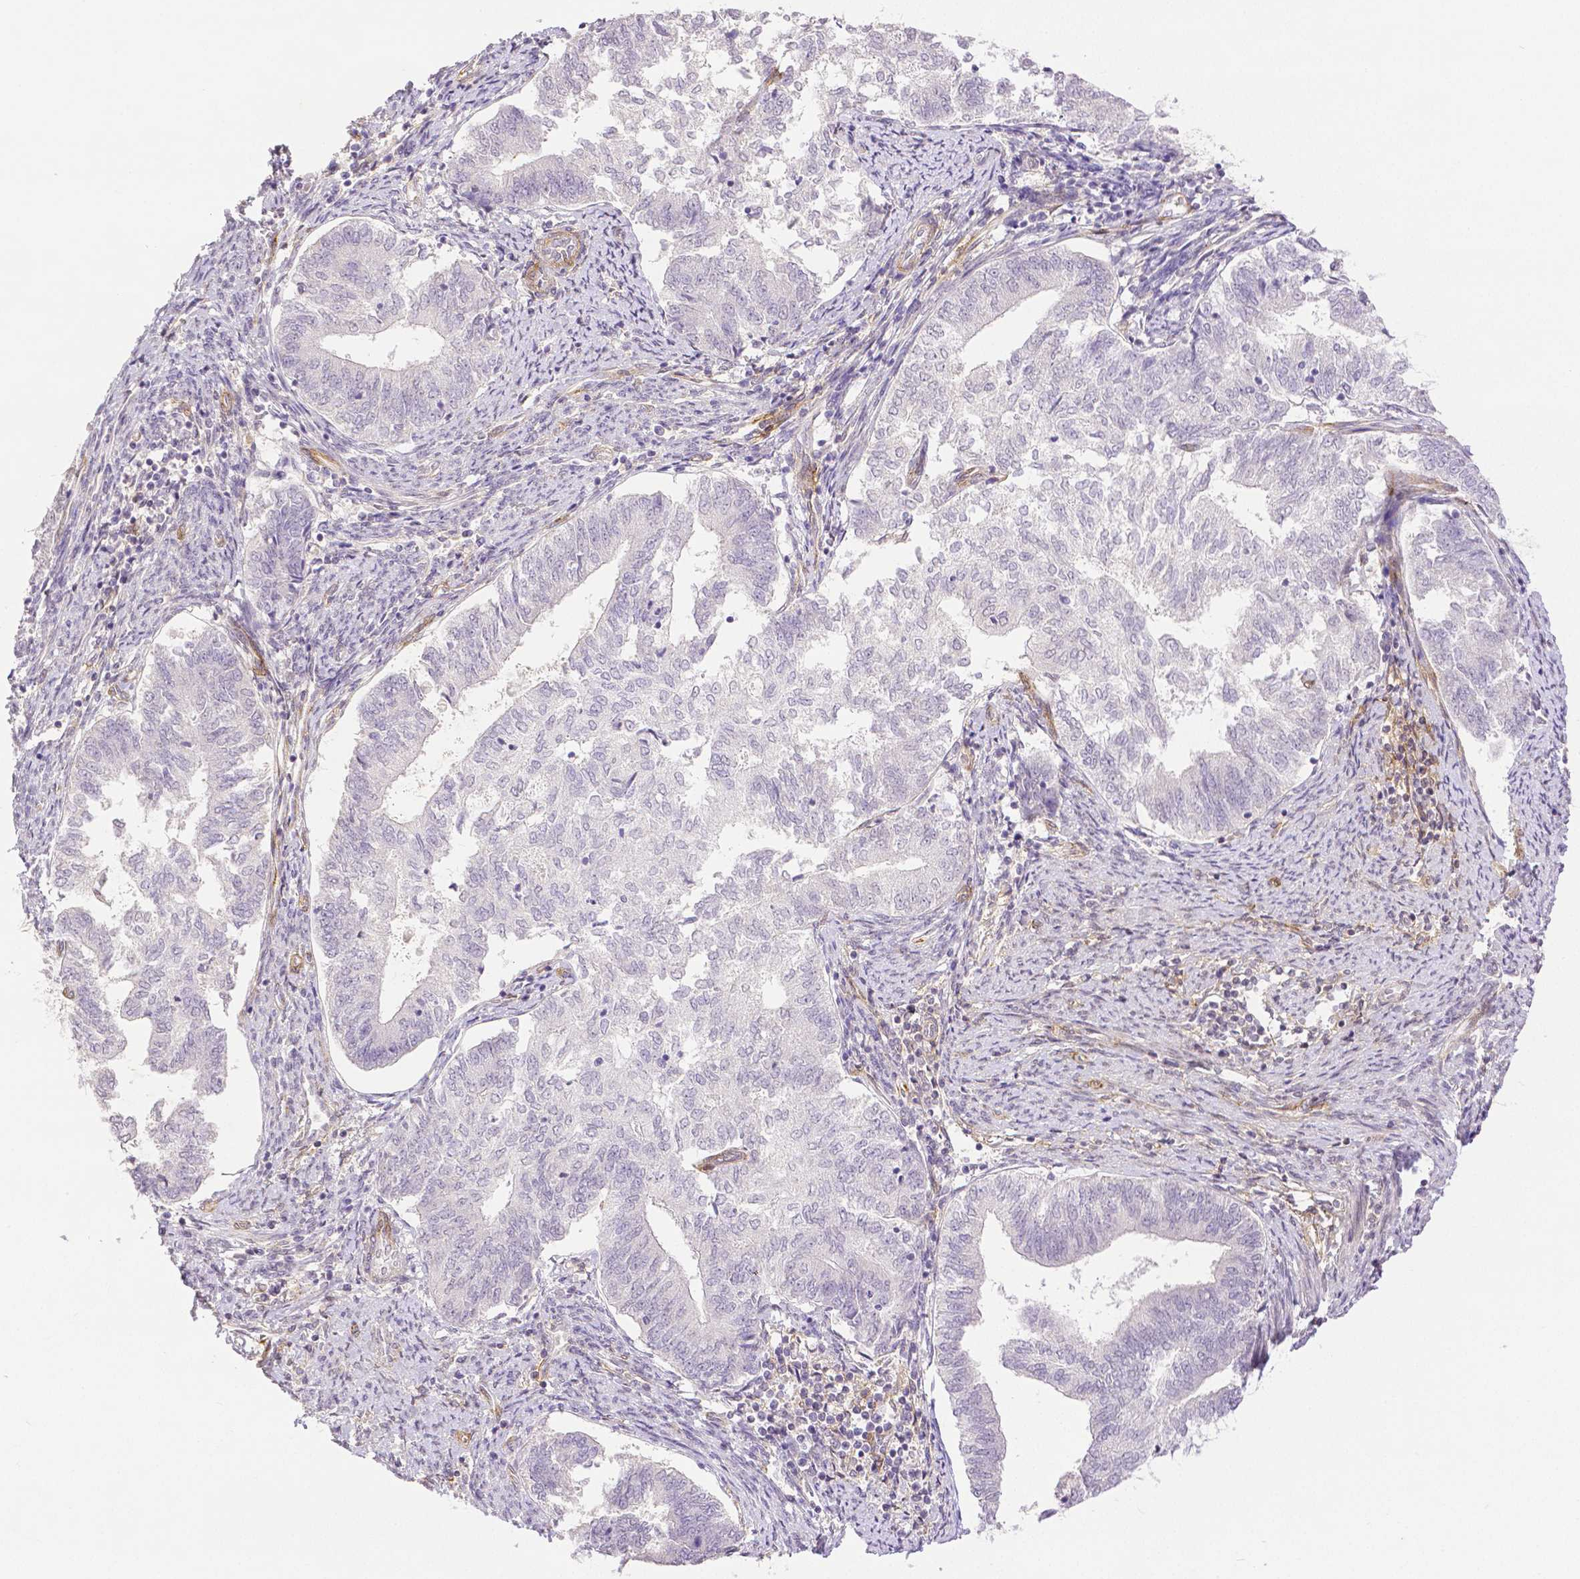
{"staining": {"intensity": "negative", "quantity": "none", "location": "none"}, "tissue": "endometrial cancer", "cell_type": "Tumor cells", "image_type": "cancer", "snomed": [{"axis": "morphology", "description": "Adenocarcinoma, NOS"}, {"axis": "topography", "description": "Endometrium"}], "caption": "Tumor cells are negative for protein expression in human endometrial adenocarcinoma.", "gene": "THY1", "patient": {"sex": "female", "age": 65}}